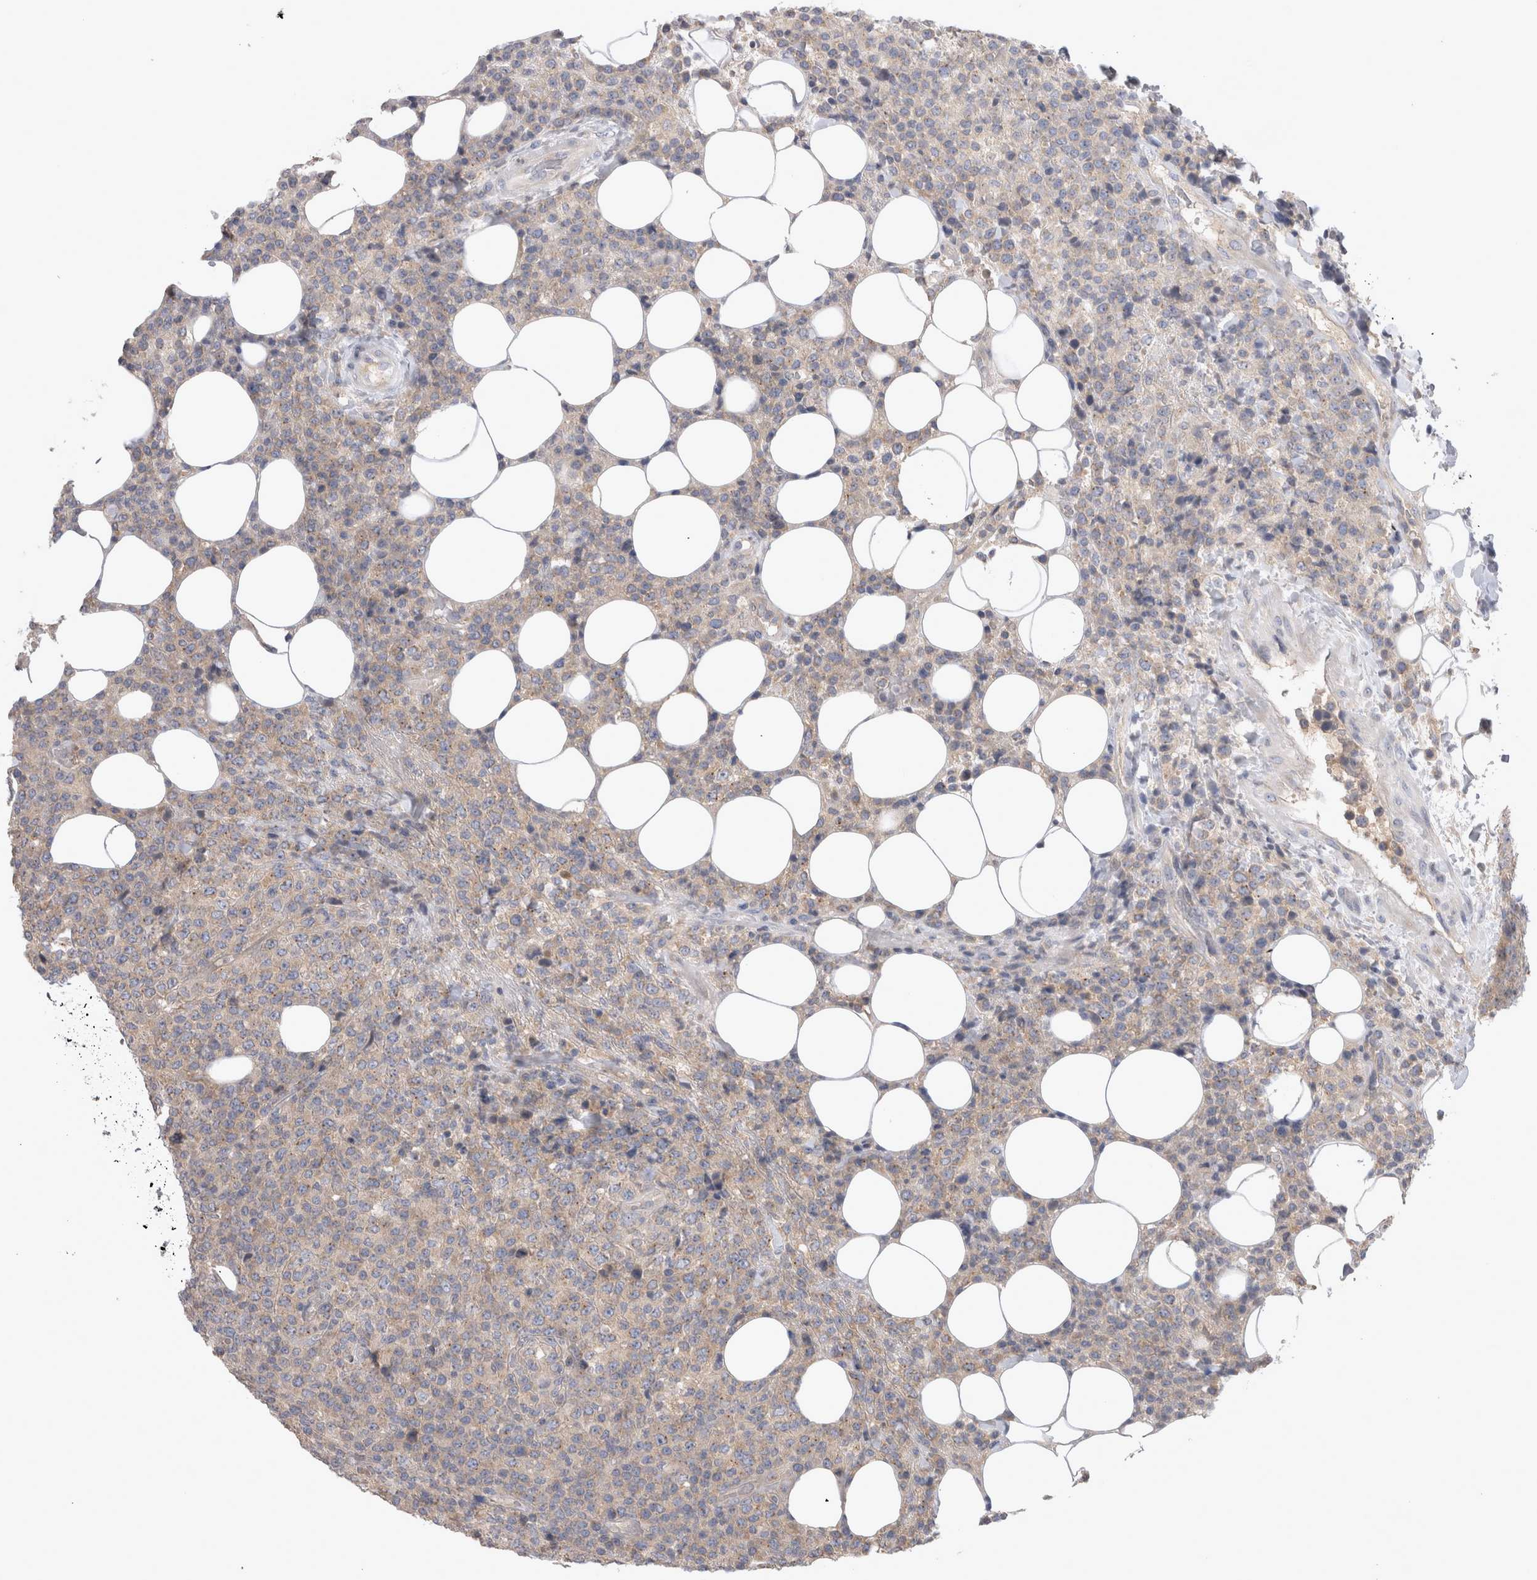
{"staining": {"intensity": "negative", "quantity": "none", "location": "none"}, "tissue": "lymphoma", "cell_type": "Tumor cells", "image_type": "cancer", "snomed": [{"axis": "morphology", "description": "Malignant lymphoma, non-Hodgkin's type, High grade"}, {"axis": "topography", "description": "Lymph node"}], "caption": "A photomicrograph of high-grade malignant lymphoma, non-Hodgkin's type stained for a protein reveals no brown staining in tumor cells.", "gene": "LRRC40", "patient": {"sex": "male", "age": 13}}